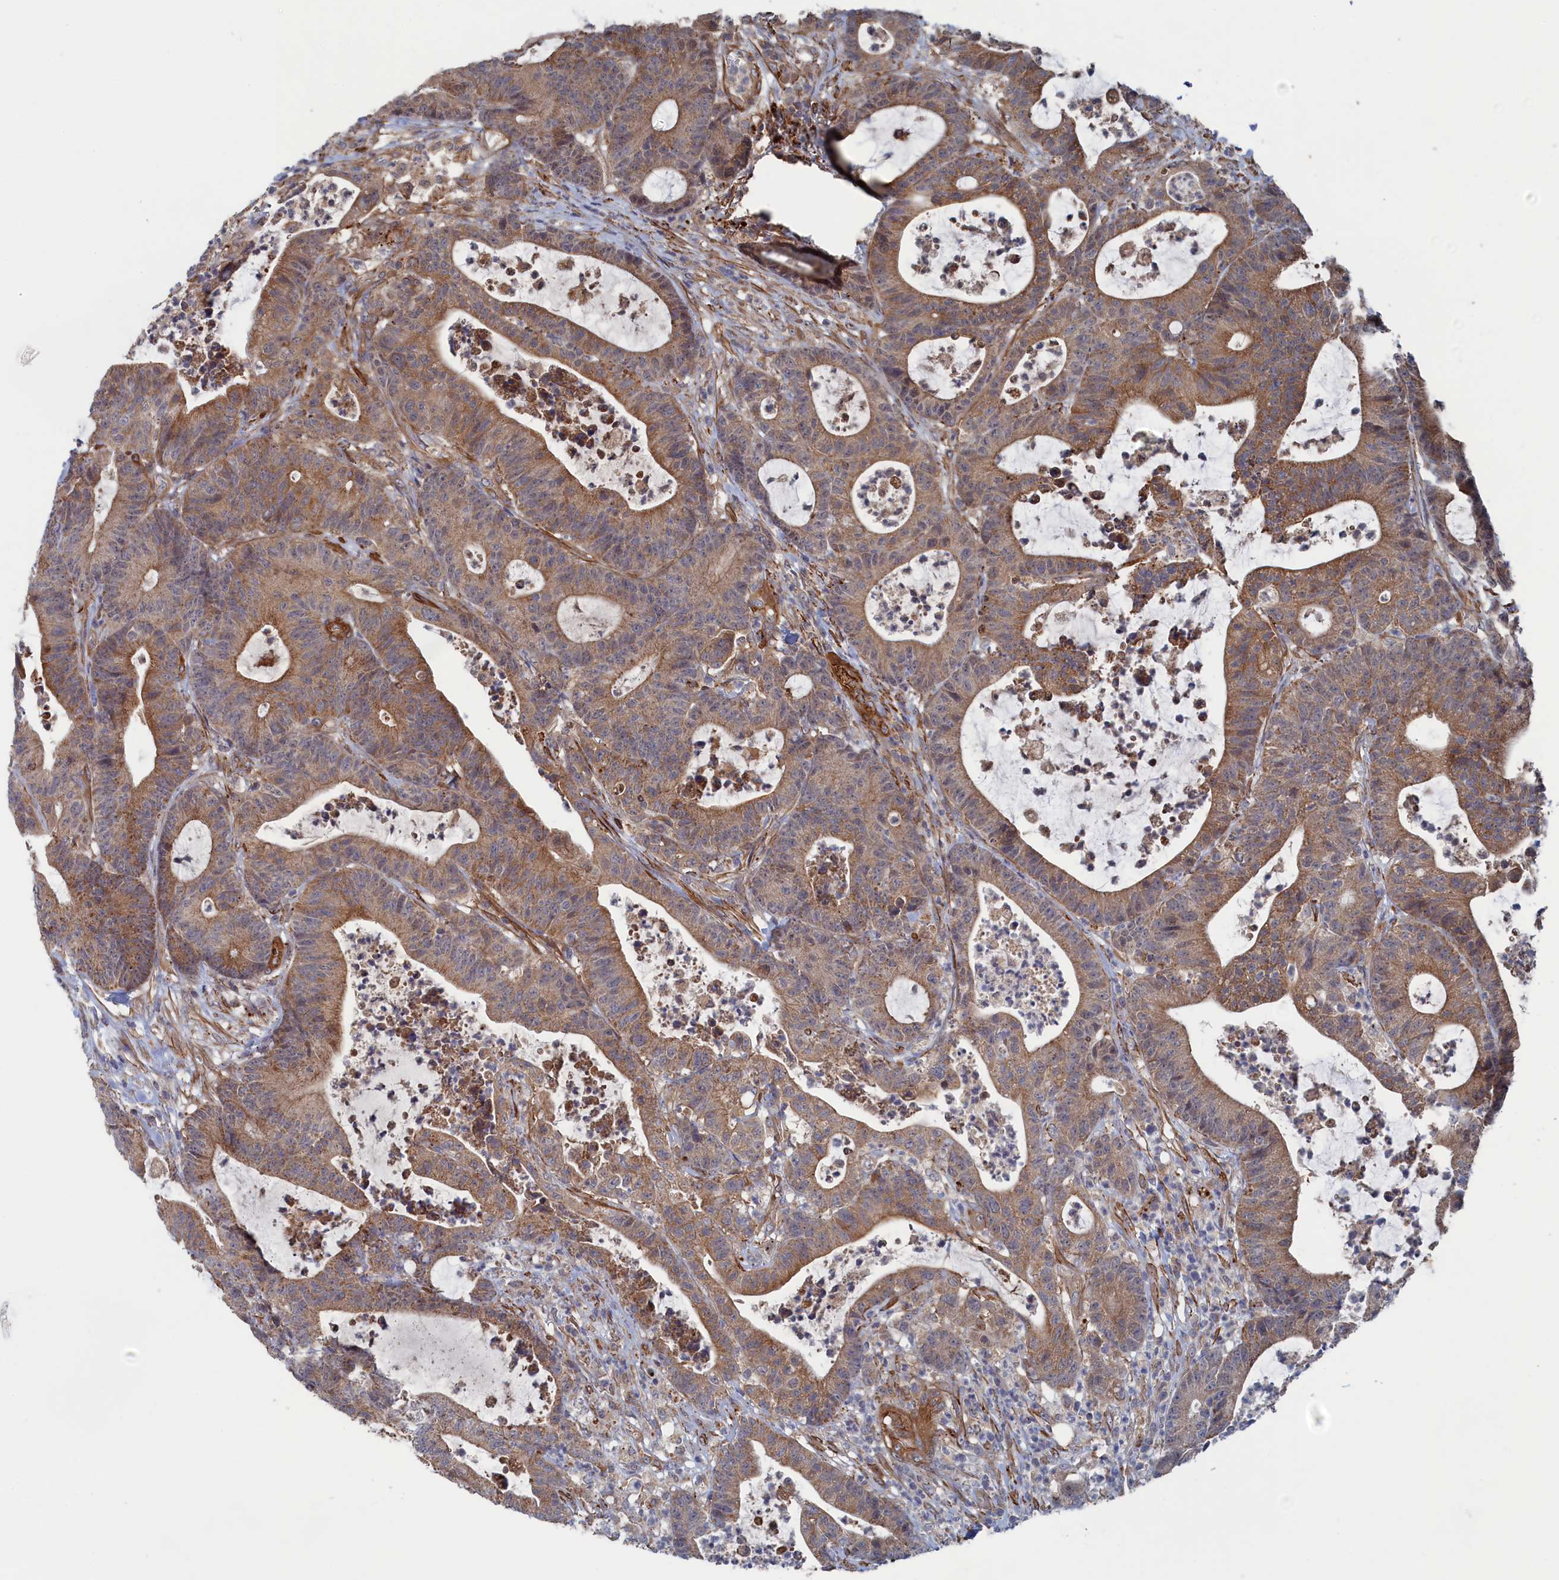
{"staining": {"intensity": "moderate", "quantity": ">75%", "location": "cytoplasmic/membranous"}, "tissue": "colorectal cancer", "cell_type": "Tumor cells", "image_type": "cancer", "snomed": [{"axis": "morphology", "description": "Adenocarcinoma, NOS"}, {"axis": "topography", "description": "Colon"}], "caption": "A medium amount of moderate cytoplasmic/membranous staining is present in approximately >75% of tumor cells in colorectal adenocarcinoma tissue. (Brightfield microscopy of DAB IHC at high magnification).", "gene": "FILIP1L", "patient": {"sex": "female", "age": 84}}